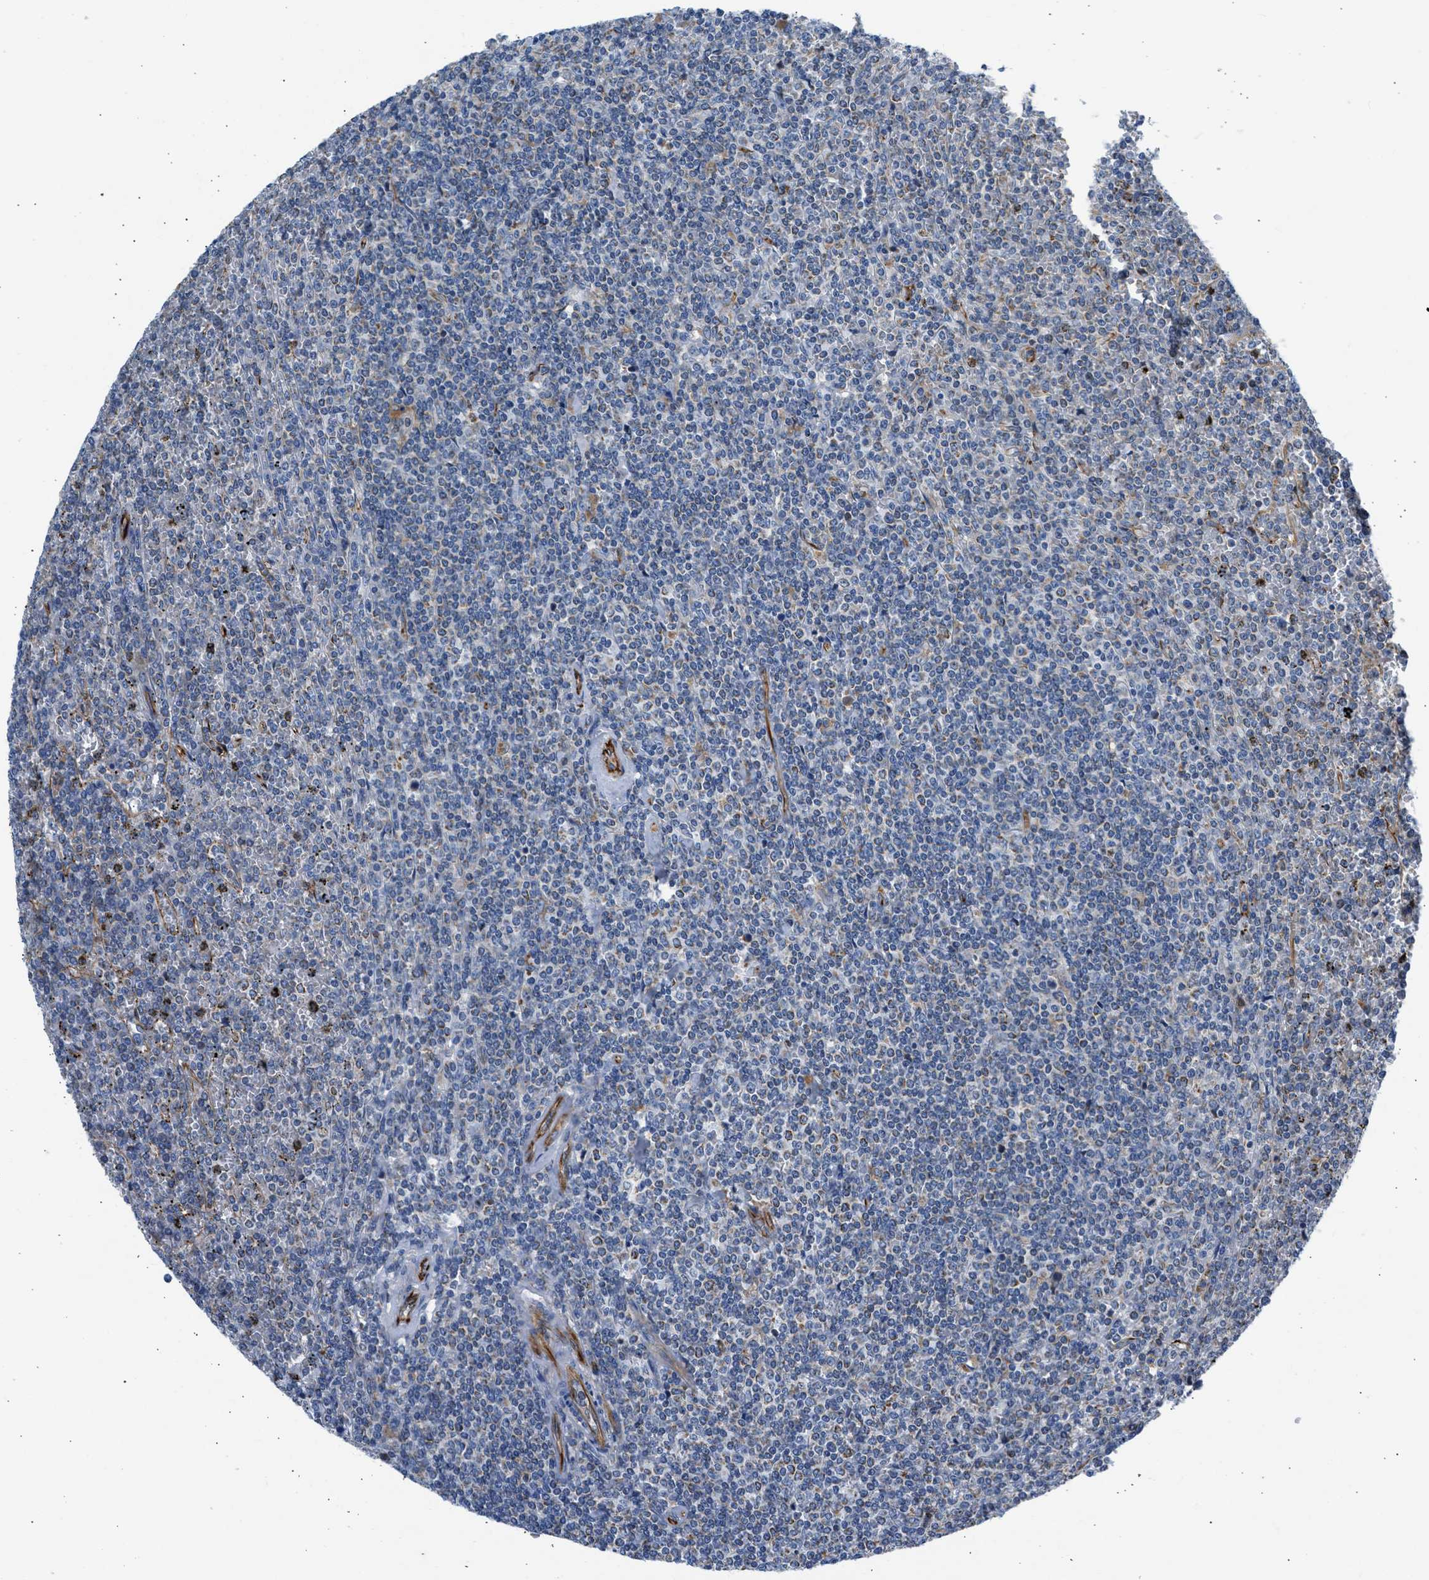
{"staining": {"intensity": "negative", "quantity": "none", "location": "none"}, "tissue": "lymphoma", "cell_type": "Tumor cells", "image_type": "cancer", "snomed": [{"axis": "morphology", "description": "Malignant lymphoma, non-Hodgkin's type, Low grade"}, {"axis": "topography", "description": "Spleen"}], "caption": "Immunohistochemistry (IHC) histopathology image of malignant lymphoma, non-Hodgkin's type (low-grade) stained for a protein (brown), which exhibits no positivity in tumor cells. (Immunohistochemistry (IHC), brightfield microscopy, high magnification).", "gene": "ULK4", "patient": {"sex": "female", "age": 19}}